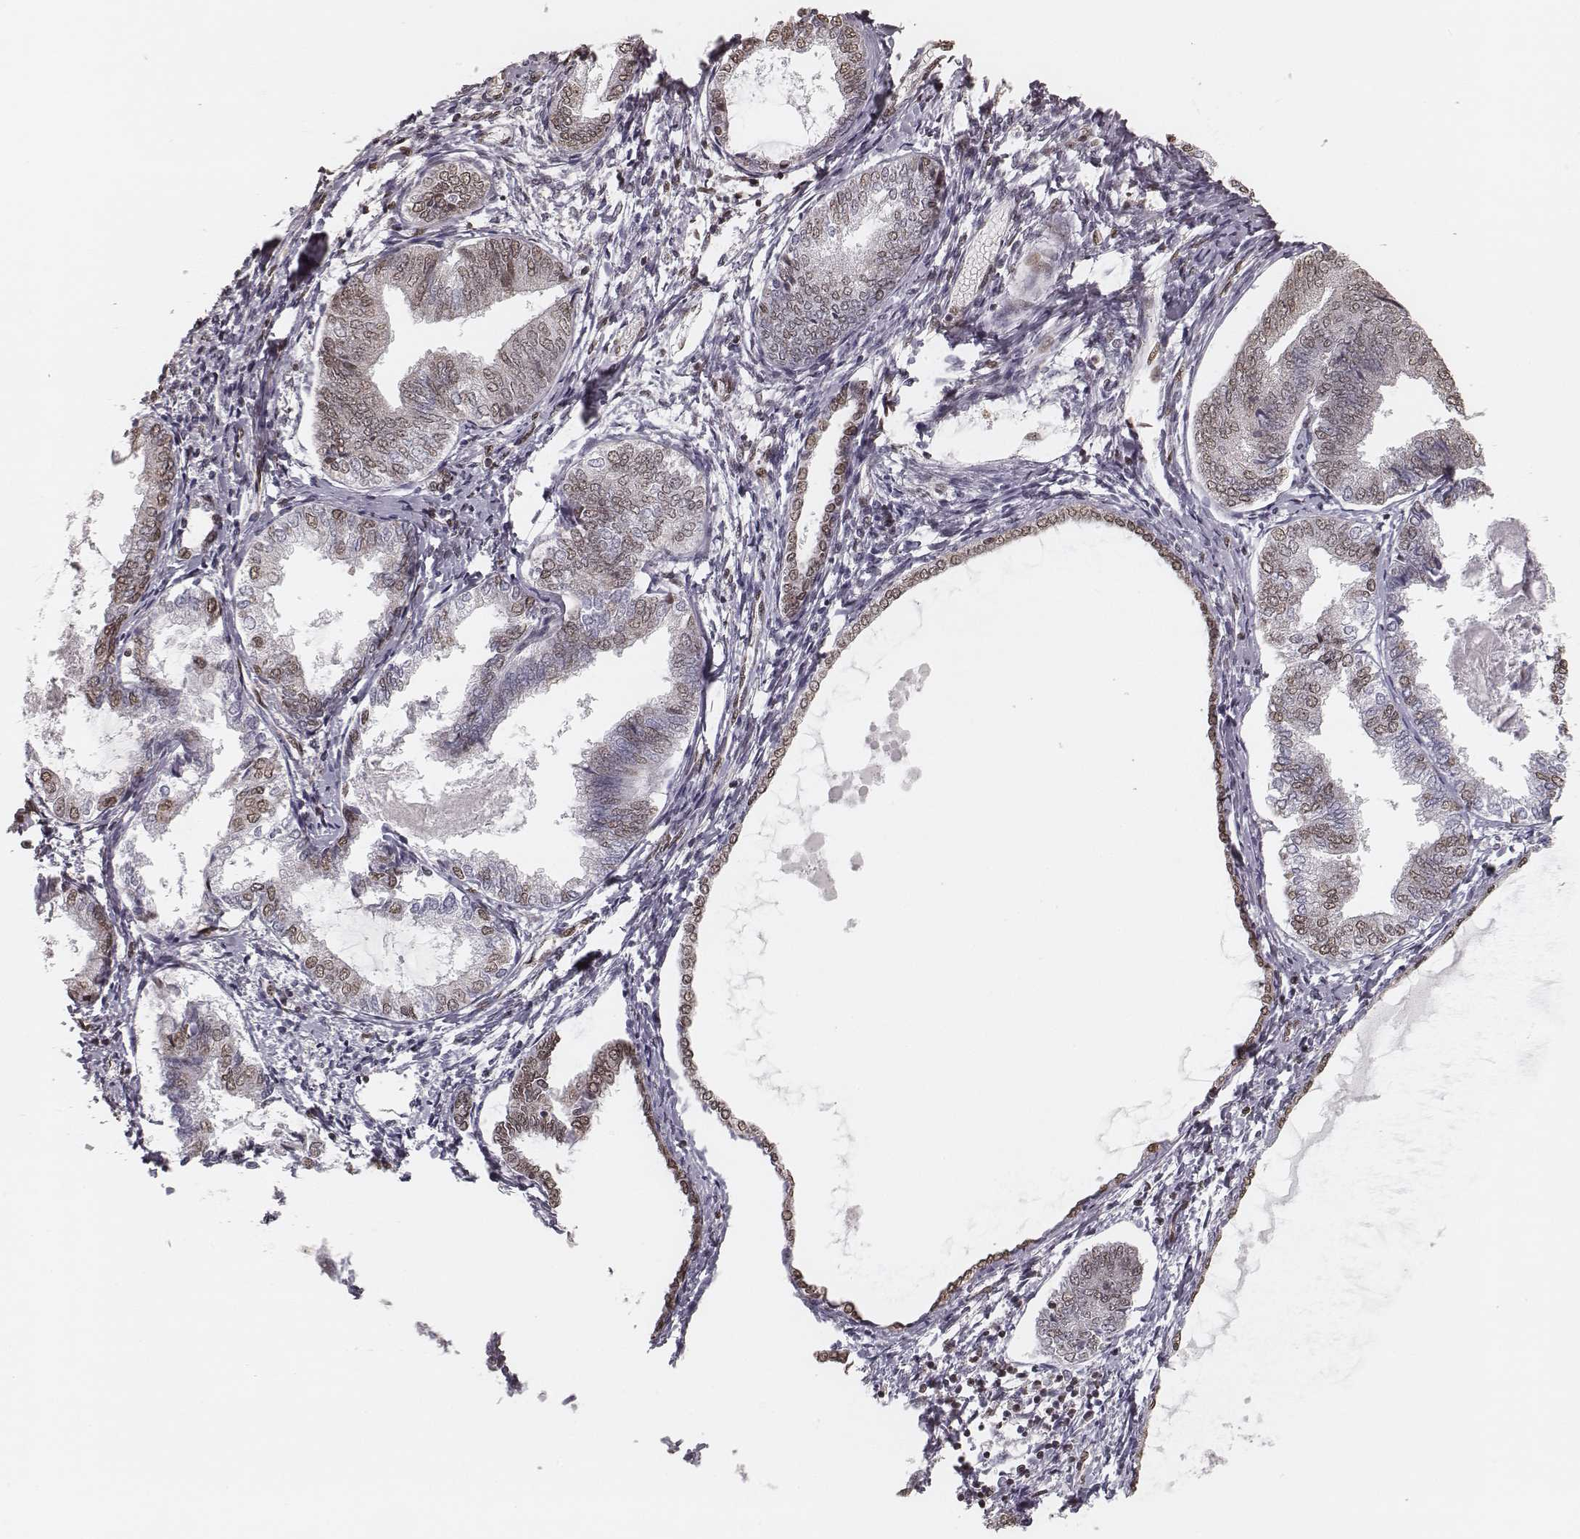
{"staining": {"intensity": "moderate", "quantity": "<25%", "location": "nuclear"}, "tissue": "endometrial cancer", "cell_type": "Tumor cells", "image_type": "cancer", "snomed": [{"axis": "morphology", "description": "Adenocarcinoma, NOS"}, {"axis": "topography", "description": "Endometrium"}], "caption": "Protein analysis of endometrial adenocarcinoma tissue exhibits moderate nuclear expression in approximately <25% of tumor cells.", "gene": "HMGA2", "patient": {"sex": "female", "age": 68}}